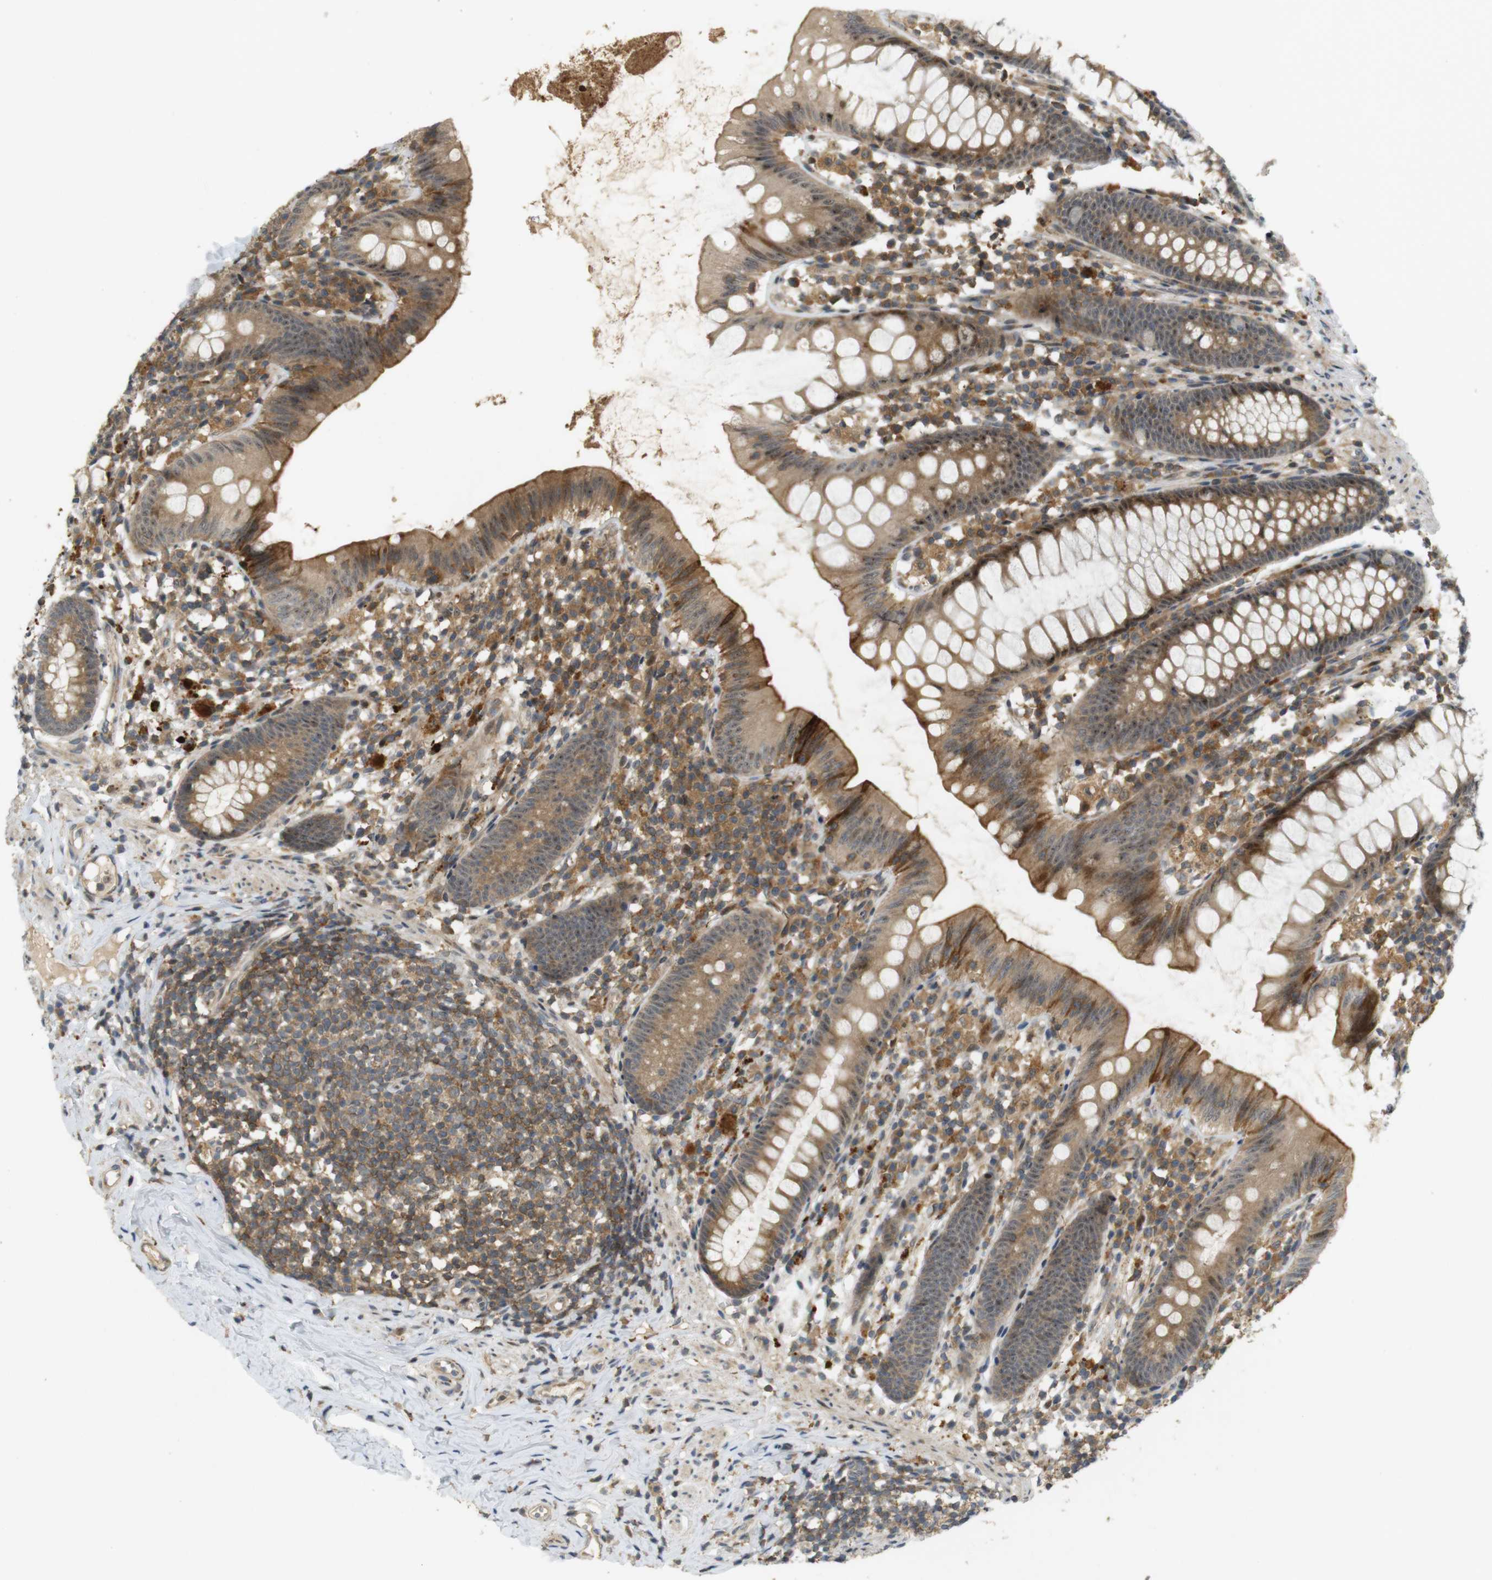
{"staining": {"intensity": "moderate", "quantity": ">75%", "location": "cytoplasmic/membranous"}, "tissue": "appendix", "cell_type": "Glandular cells", "image_type": "normal", "snomed": [{"axis": "morphology", "description": "Normal tissue, NOS"}, {"axis": "topography", "description": "Appendix"}], "caption": "DAB (3,3'-diaminobenzidine) immunohistochemical staining of benign appendix reveals moderate cytoplasmic/membranous protein expression in about >75% of glandular cells.", "gene": "TMX3", "patient": {"sex": "male", "age": 52}}